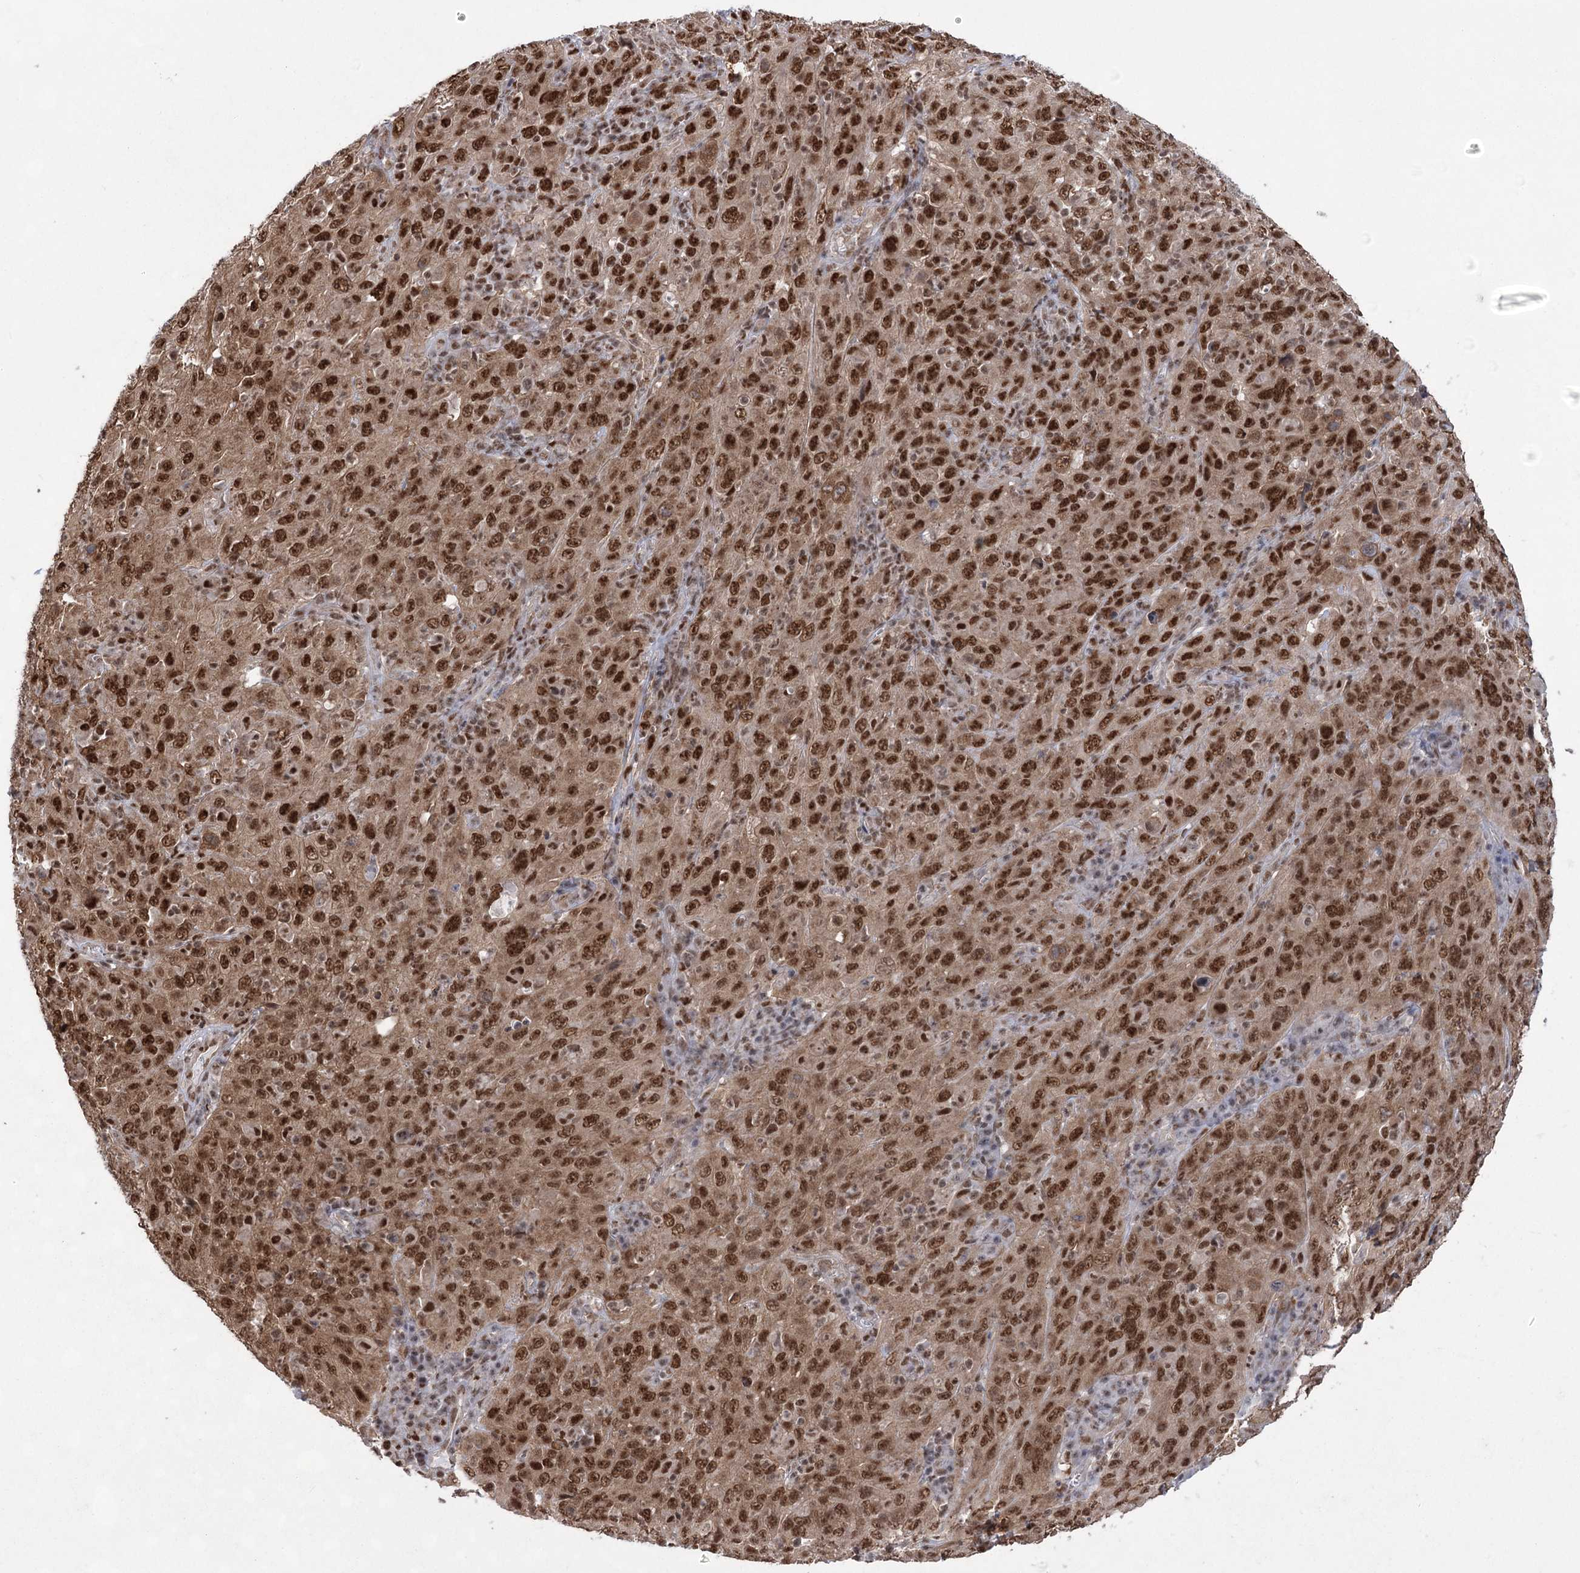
{"staining": {"intensity": "strong", "quantity": ">75%", "location": "nuclear"}, "tissue": "cervical cancer", "cell_type": "Tumor cells", "image_type": "cancer", "snomed": [{"axis": "morphology", "description": "Squamous cell carcinoma, NOS"}, {"axis": "topography", "description": "Cervix"}], "caption": "Human cervical cancer stained with a protein marker exhibits strong staining in tumor cells.", "gene": "ZCCHC8", "patient": {"sex": "female", "age": 46}}